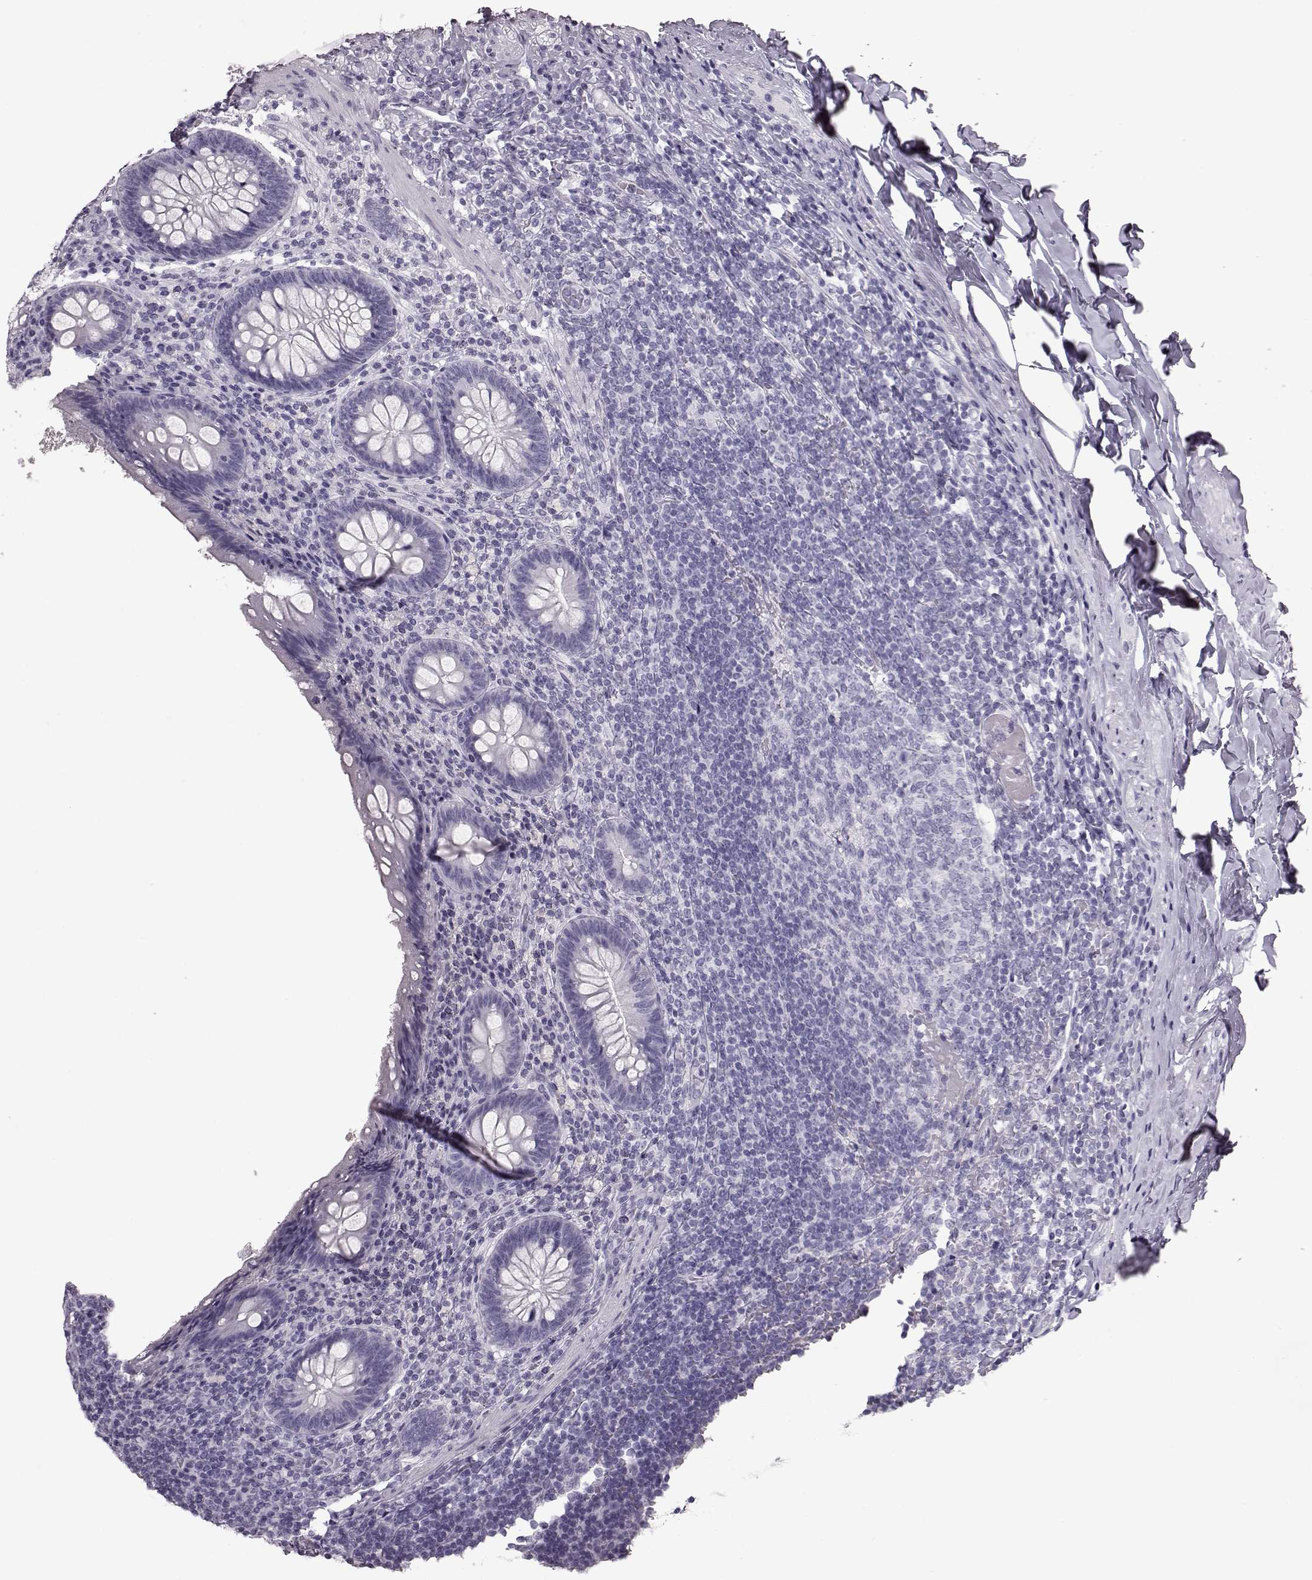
{"staining": {"intensity": "negative", "quantity": "none", "location": "none"}, "tissue": "appendix", "cell_type": "Glandular cells", "image_type": "normal", "snomed": [{"axis": "morphology", "description": "Normal tissue, NOS"}, {"axis": "topography", "description": "Appendix"}], "caption": "High power microscopy micrograph of an IHC micrograph of unremarkable appendix, revealing no significant positivity in glandular cells.", "gene": "TCHHL1", "patient": {"sex": "male", "age": 47}}